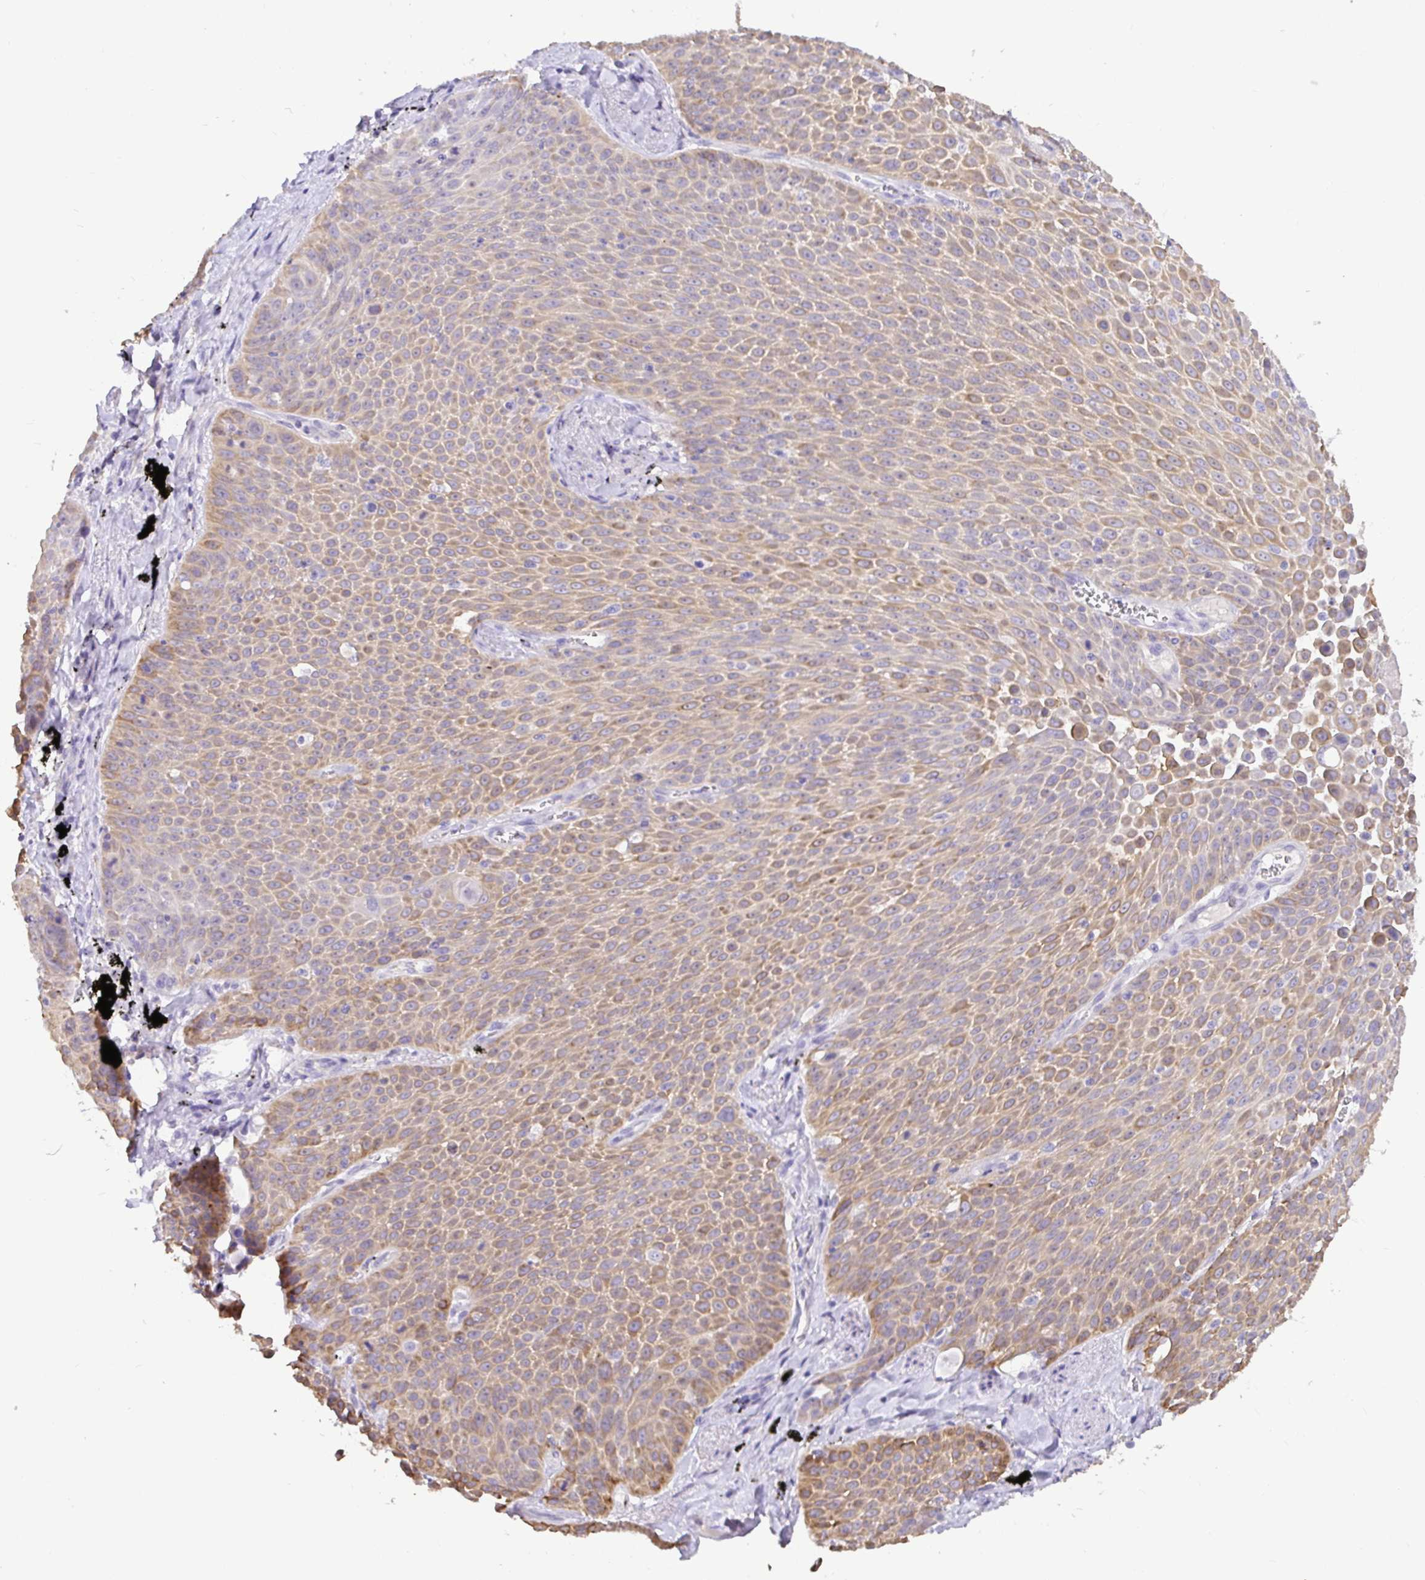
{"staining": {"intensity": "moderate", "quantity": "25%-75%", "location": "cytoplasmic/membranous"}, "tissue": "lung cancer", "cell_type": "Tumor cells", "image_type": "cancer", "snomed": [{"axis": "morphology", "description": "Squamous cell carcinoma, NOS"}, {"axis": "morphology", "description": "Squamous cell carcinoma, metastatic, NOS"}, {"axis": "topography", "description": "Lymph node"}, {"axis": "topography", "description": "Lung"}], "caption": "Immunohistochemistry (IHC) of human squamous cell carcinoma (lung) shows medium levels of moderate cytoplasmic/membranous expression in about 25%-75% of tumor cells.", "gene": "CDO1", "patient": {"sex": "female", "age": 62}}